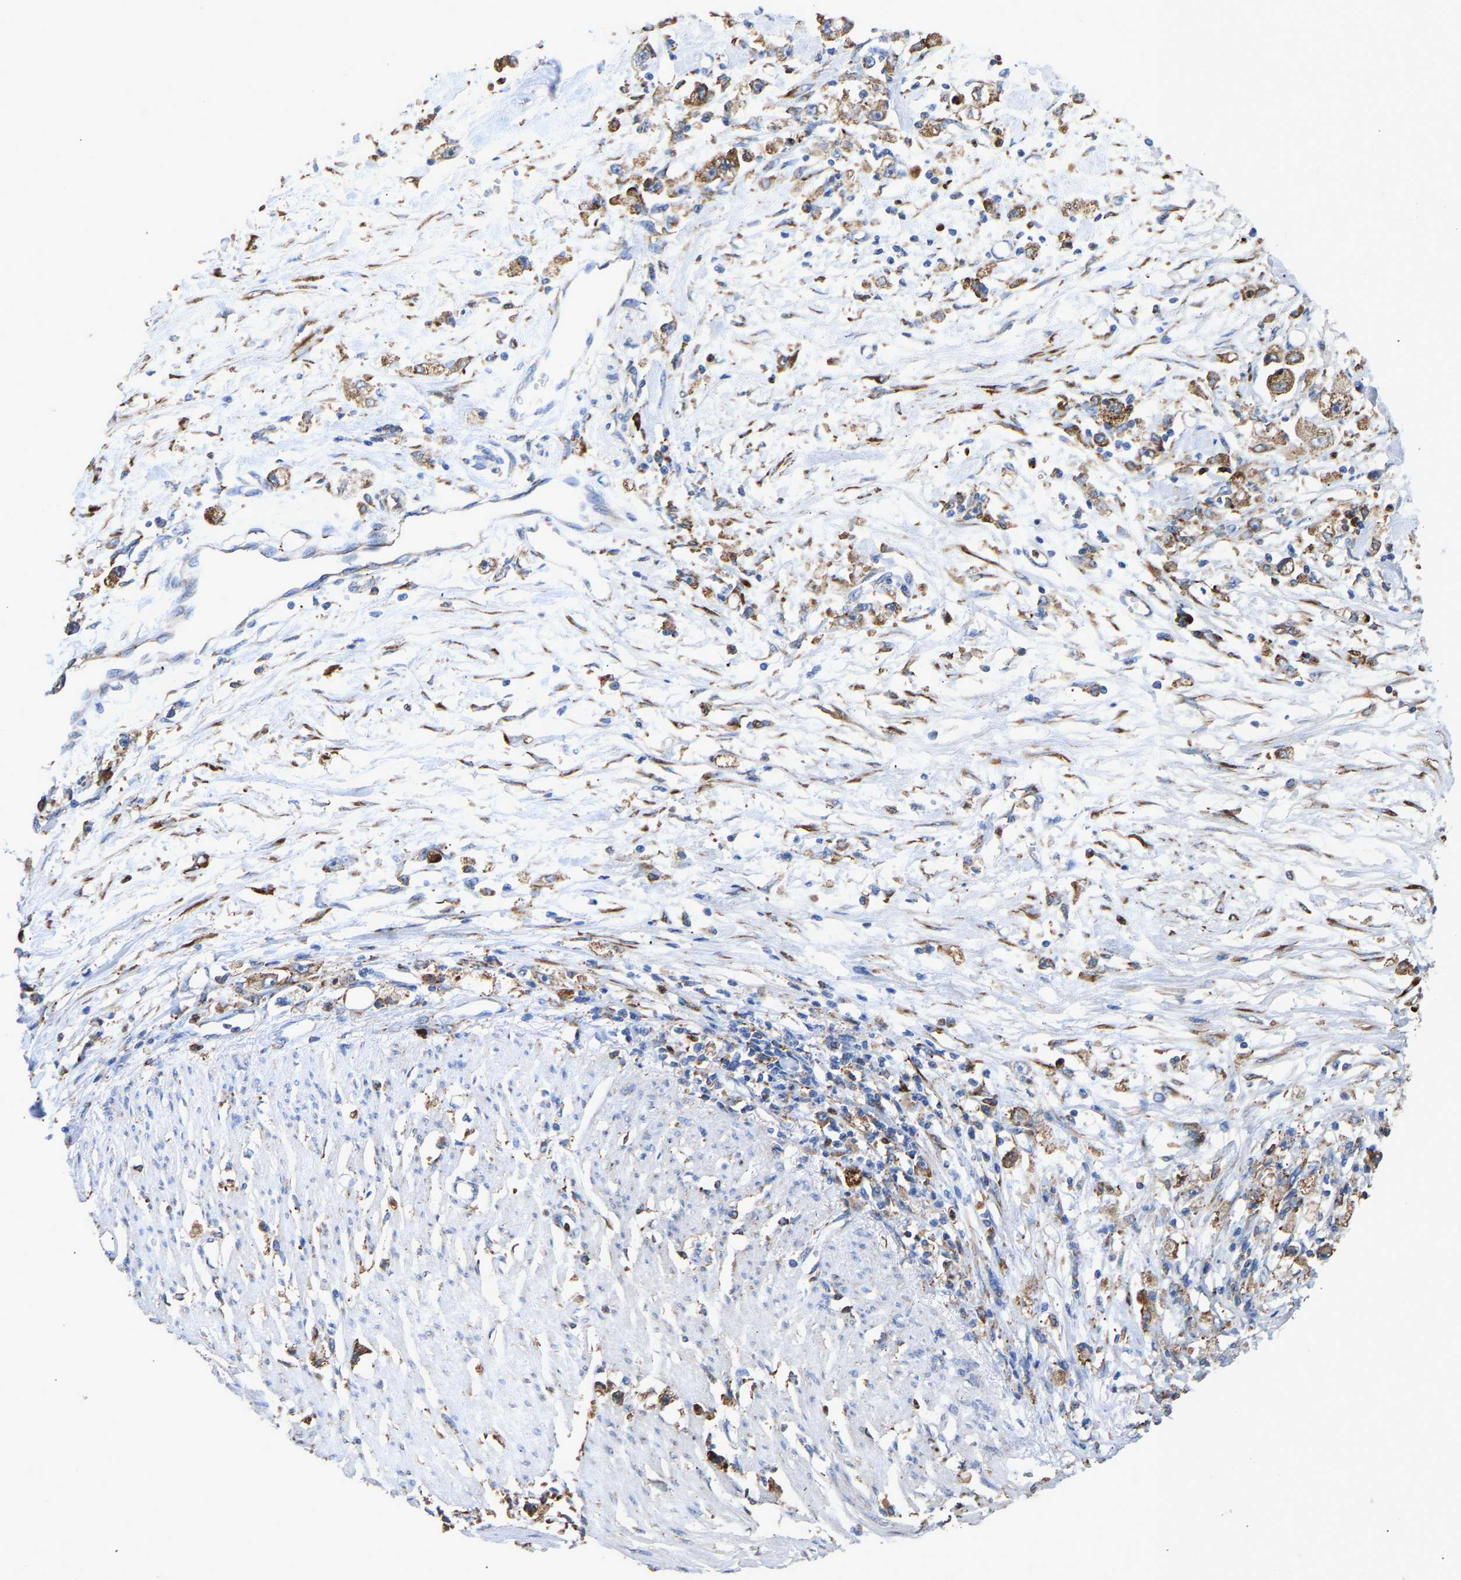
{"staining": {"intensity": "moderate", "quantity": ">75%", "location": "cytoplasmic/membranous"}, "tissue": "stomach cancer", "cell_type": "Tumor cells", "image_type": "cancer", "snomed": [{"axis": "morphology", "description": "Adenocarcinoma, NOS"}, {"axis": "topography", "description": "Stomach"}], "caption": "Immunohistochemistry staining of adenocarcinoma (stomach), which displays medium levels of moderate cytoplasmic/membranous expression in about >75% of tumor cells indicating moderate cytoplasmic/membranous protein positivity. The staining was performed using DAB (3,3'-diaminobenzidine) (brown) for protein detection and nuclei were counterstained in hematoxylin (blue).", "gene": "P4HB", "patient": {"sex": "female", "age": 59}}